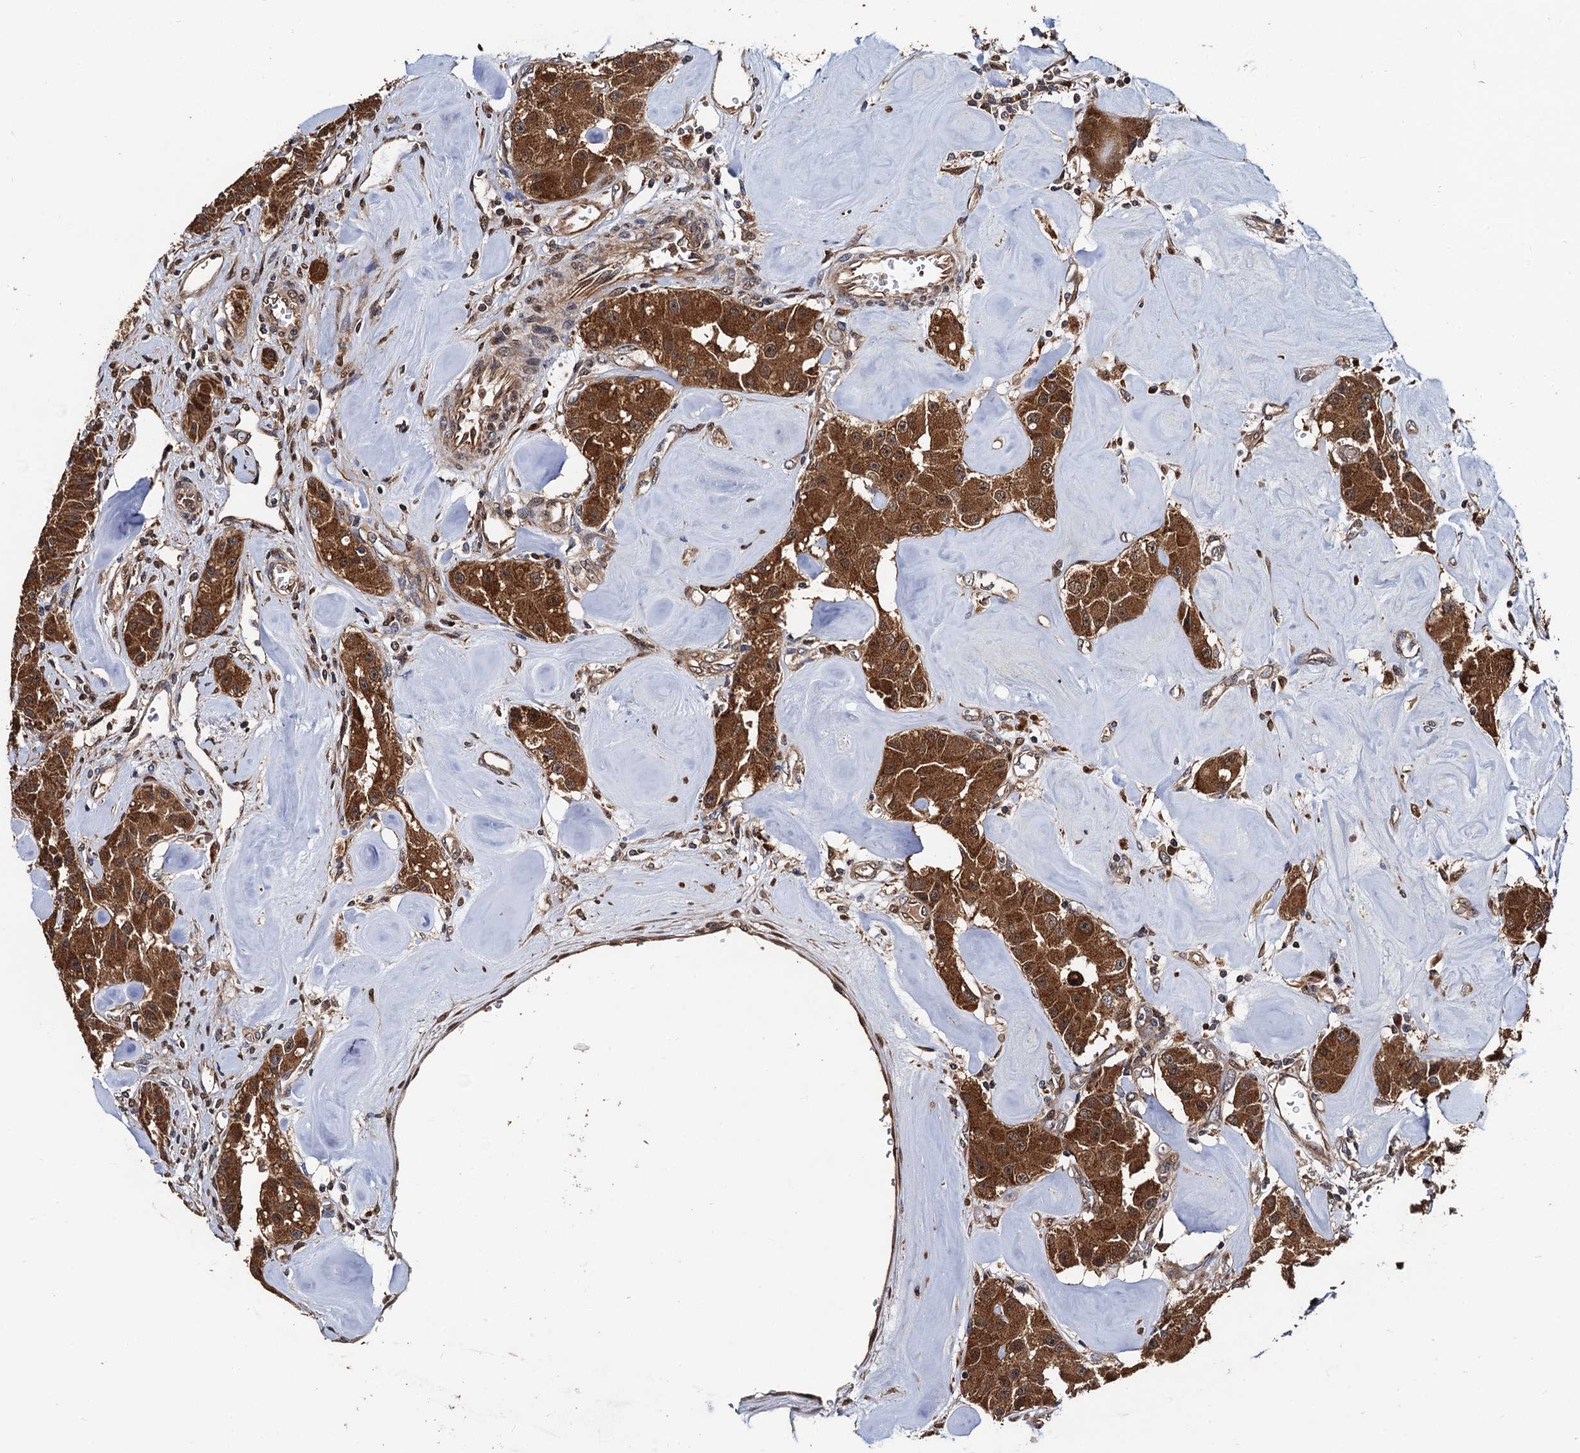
{"staining": {"intensity": "strong", "quantity": ">75%", "location": "cytoplasmic/membranous"}, "tissue": "carcinoid", "cell_type": "Tumor cells", "image_type": "cancer", "snomed": [{"axis": "morphology", "description": "Carcinoid, malignant, NOS"}, {"axis": "topography", "description": "Pancreas"}], "caption": "There is high levels of strong cytoplasmic/membranous expression in tumor cells of malignant carcinoid, as demonstrated by immunohistochemical staining (brown color).", "gene": "MIER2", "patient": {"sex": "male", "age": 41}}